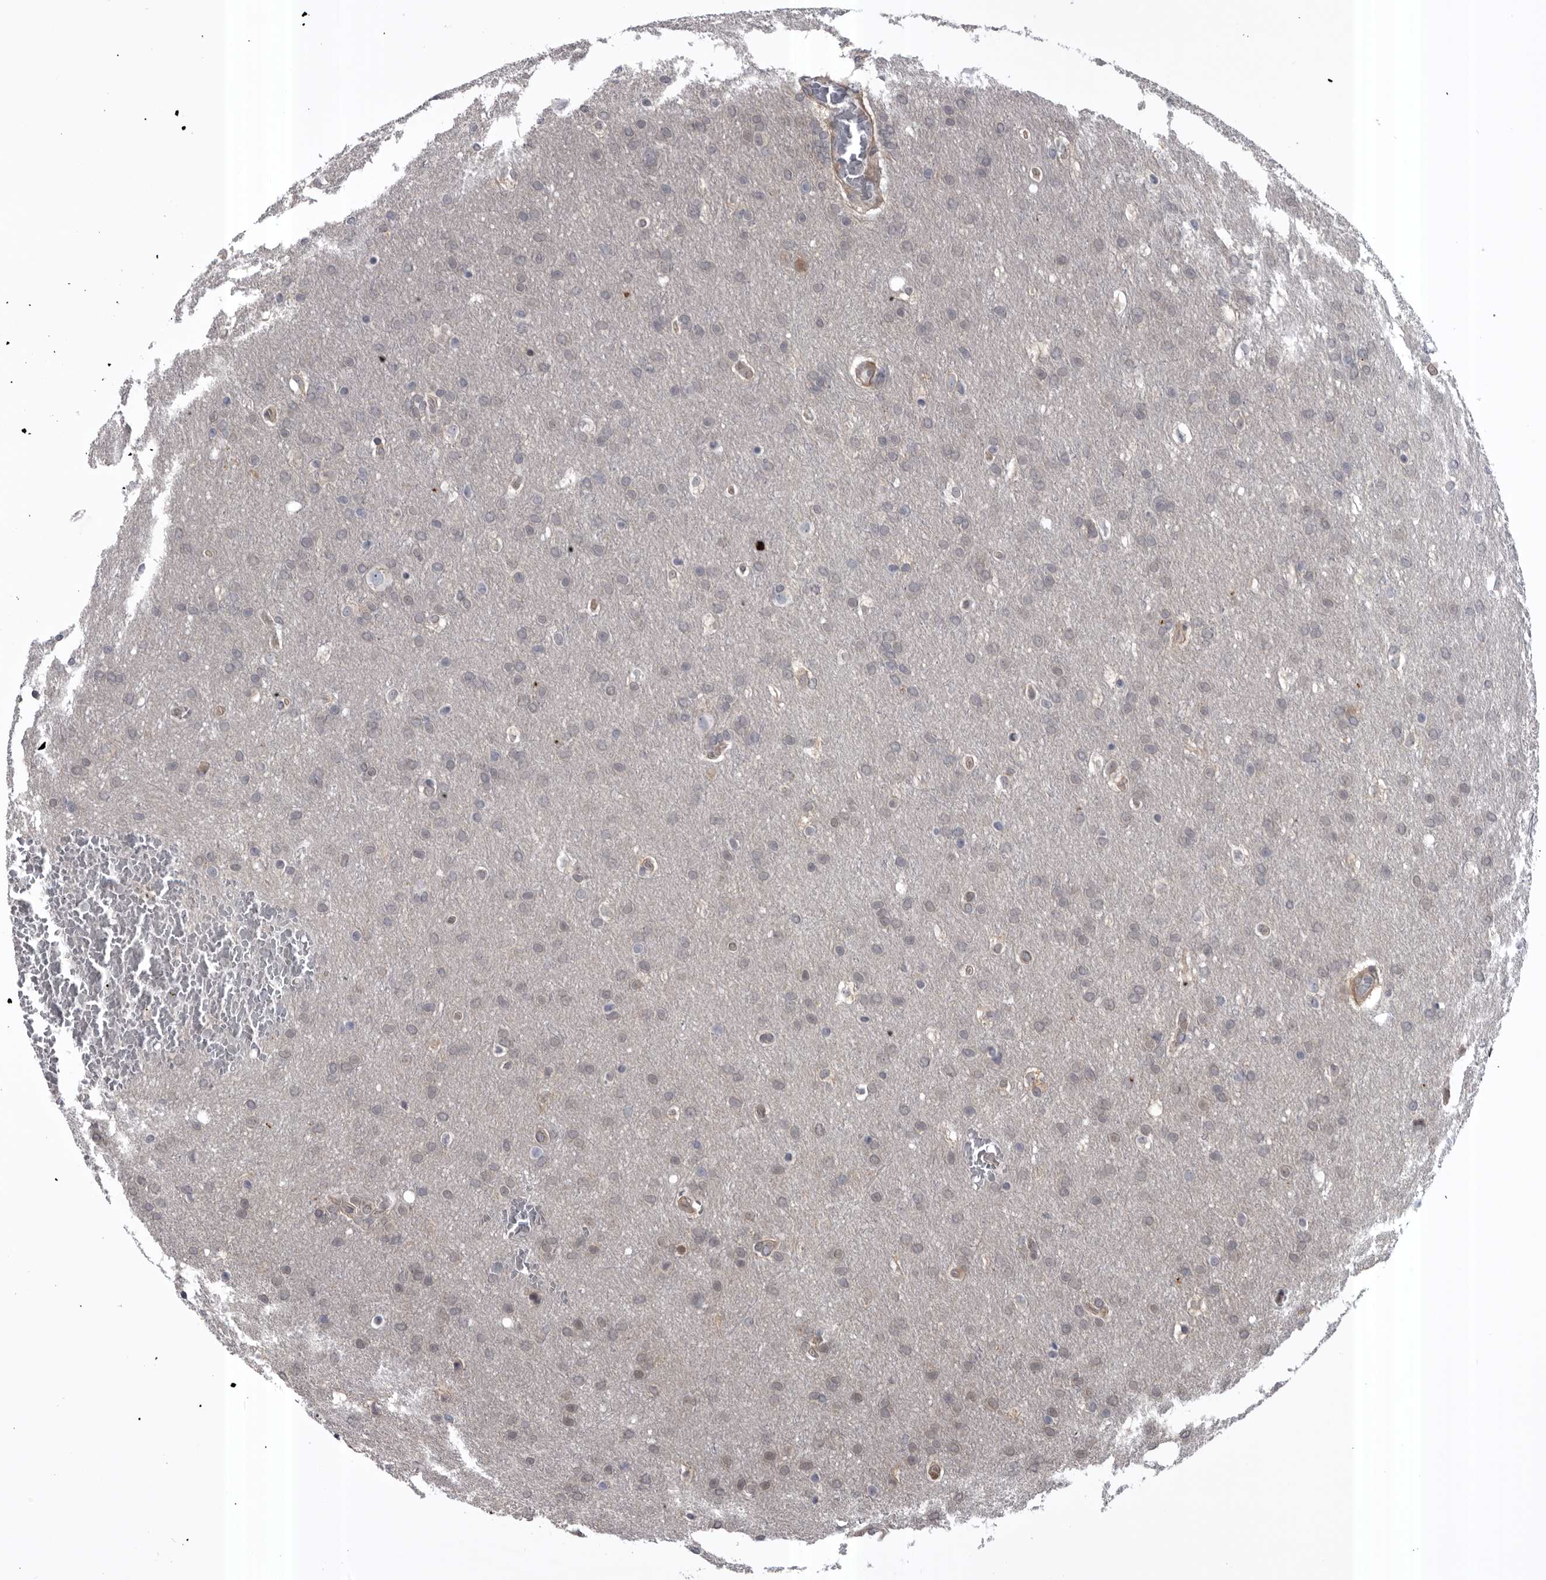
{"staining": {"intensity": "weak", "quantity": "<25%", "location": "nuclear"}, "tissue": "glioma", "cell_type": "Tumor cells", "image_type": "cancer", "snomed": [{"axis": "morphology", "description": "Glioma, malignant, Low grade"}, {"axis": "topography", "description": "Brain"}], "caption": "Tumor cells are negative for brown protein staining in malignant glioma (low-grade).", "gene": "RAB3GAP2", "patient": {"sex": "female", "age": 37}}